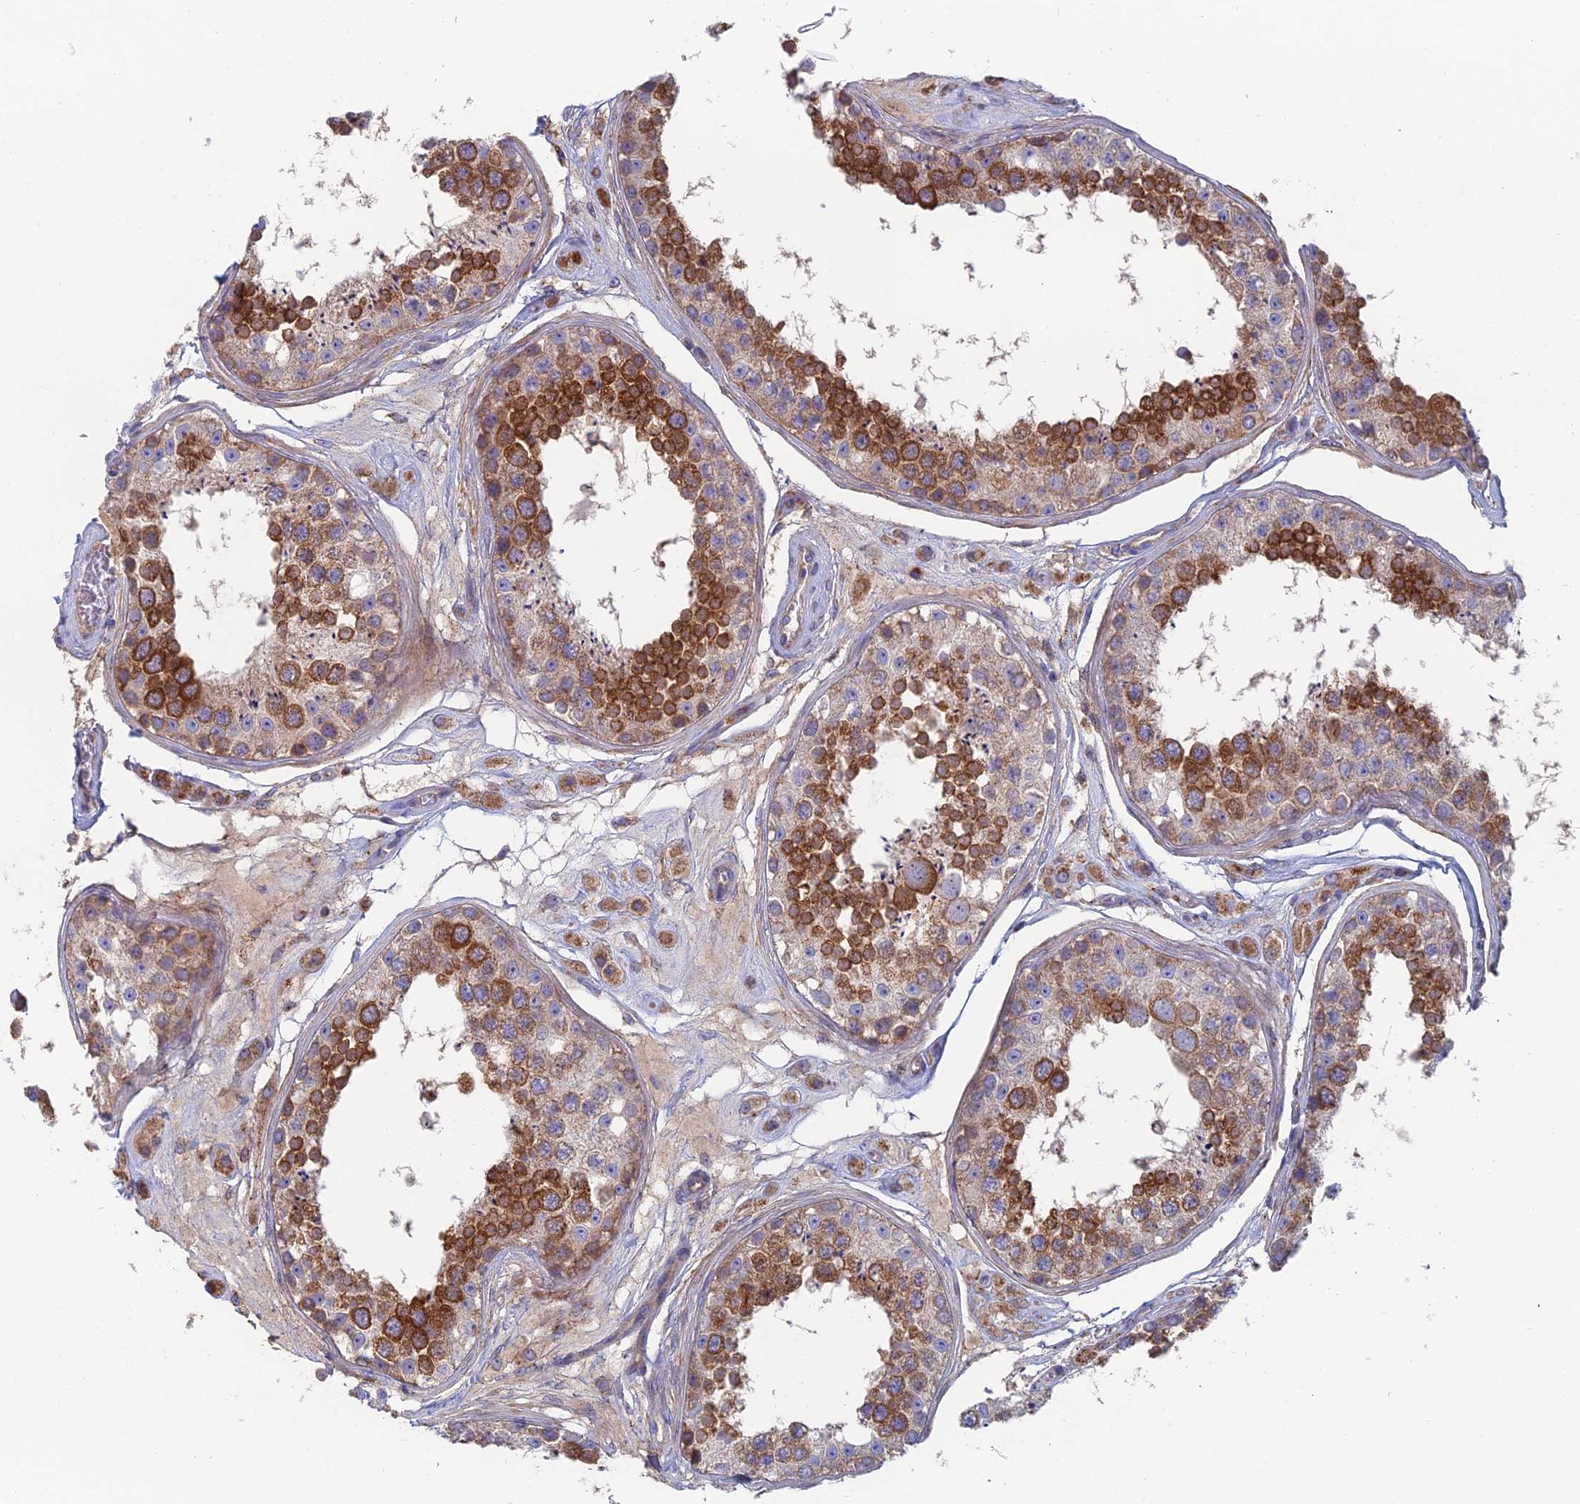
{"staining": {"intensity": "strong", "quantity": "25%-75%", "location": "cytoplasmic/membranous"}, "tissue": "testis", "cell_type": "Cells in seminiferous ducts", "image_type": "normal", "snomed": [{"axis": "morphology", "description": "Normal tissue, NOS"}, {"axis": "topography", "description": "Testis"}], "caption": "This histopathology image displays immunohistochemistry staining of unremarkable human testis, with high strong cytoplasmic/membranous staining in about 25%-75% of cells in seminiferous ducts.", "gene": "IFTAP", "patient": {"sex": "male", "age": 25}}